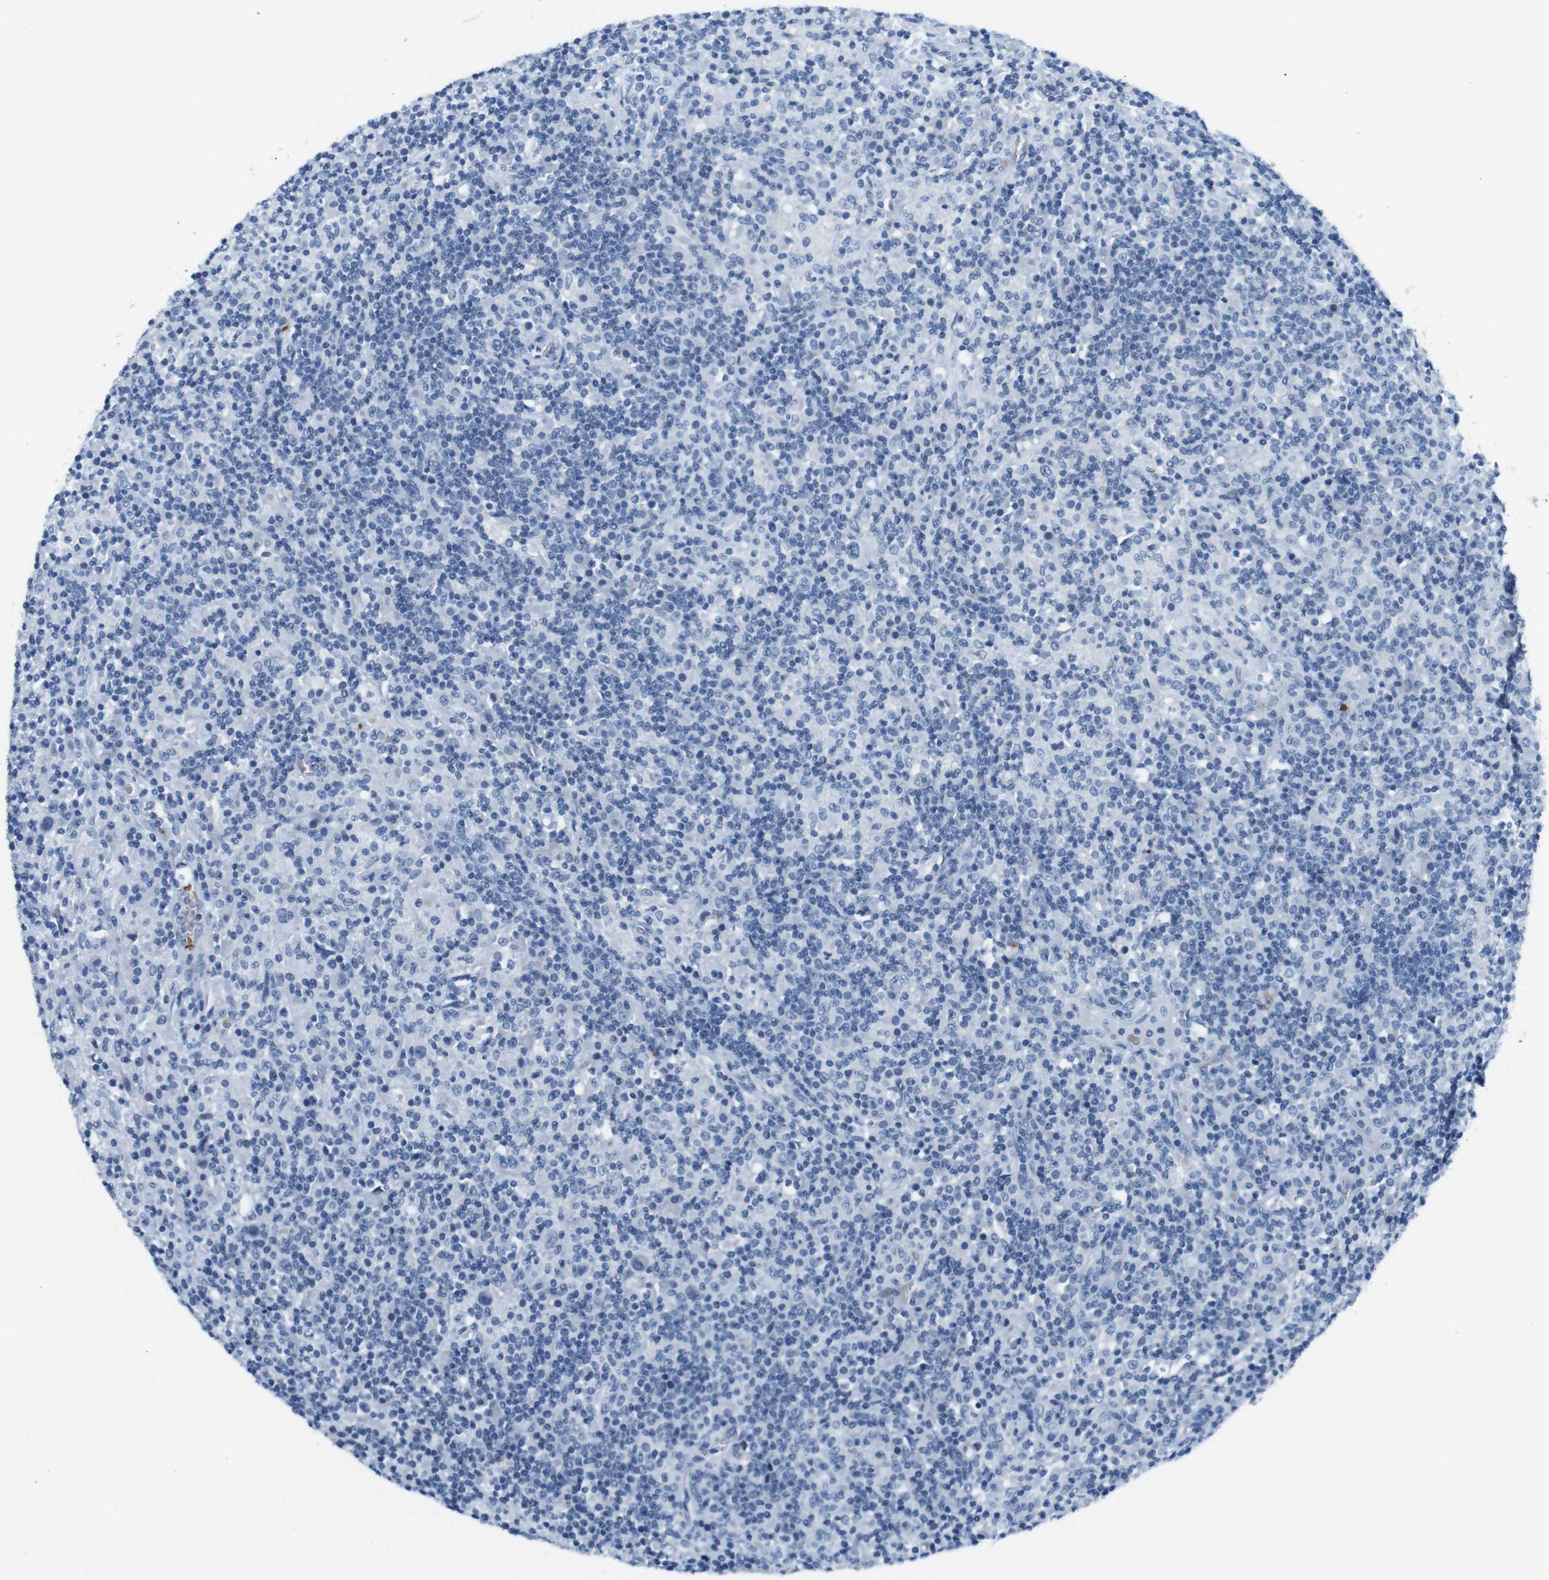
{"staining": {"intensity": "negative", "quantity": "none", "location": "none"}, "tissue": "lymphoma", "cell_type": "Tumor cells", "image_type": "cancer", "snomed": [{"axis": "morphology", "description": "Hodgkin's disease, NOS"}, {"axis": "topography", "description": "Lymph node"}], "caption": "The micrograph demonstrates no significant staining in tumor cells of lymphoma.", "gene": "TFAP2C", "patient": {"sex": "male", "age": 70}}